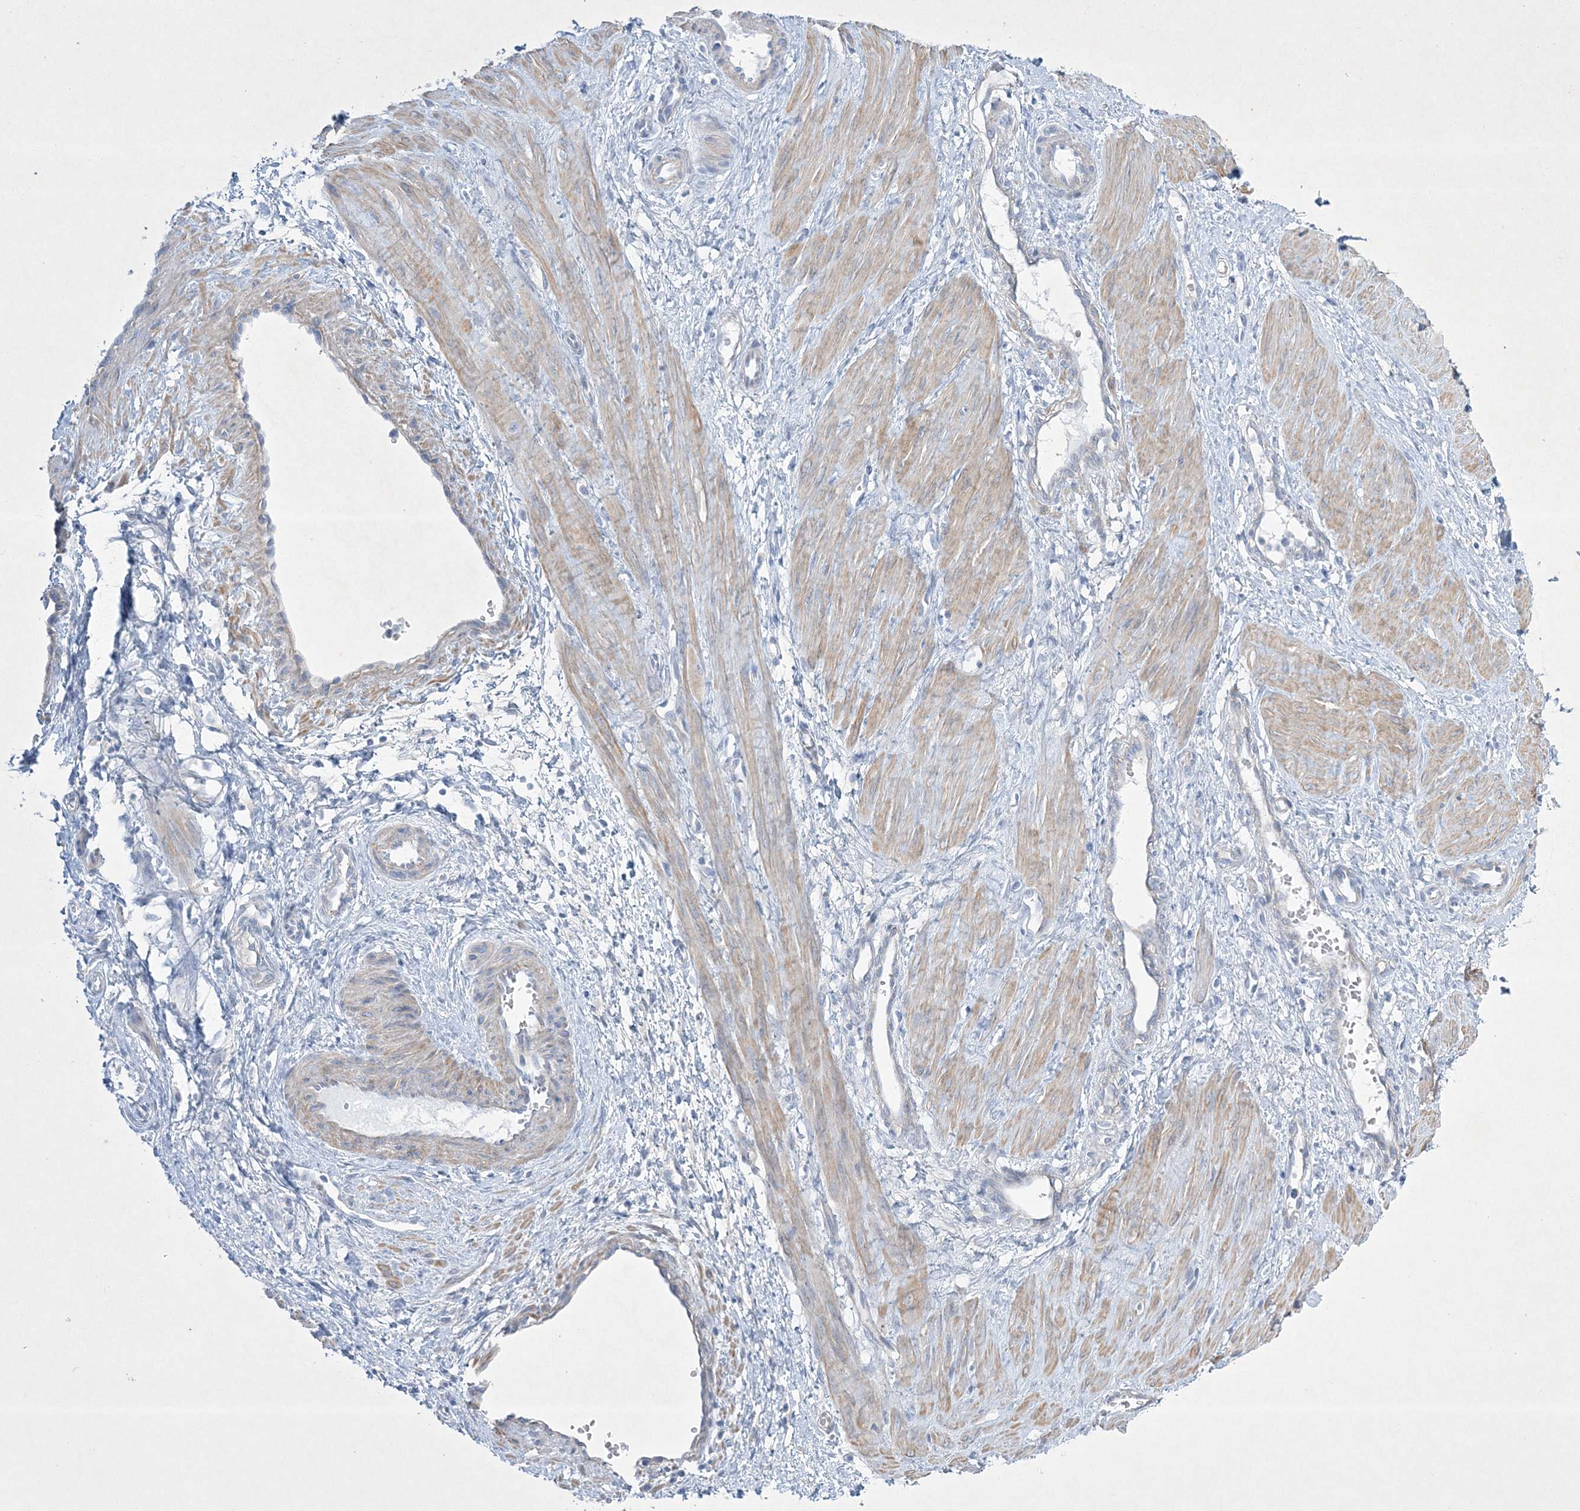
{"staining": {"intensity": "moderate", "quantity": ">75%", "location": "cytoplasmic/membranous"}, "tissue": "smooth muscle", "cell_type": "Smooth muscle cells", "image_type": "normal", "snomed": [{"axis": "morphology", "description": "Normal tissue, NOS"}, {"axis": "topography", "description": "Endometrium"}], "caption": "DAB (3,3'-diaminobenzidine) immunohistochemical staining of benign smooth muscle reveals moderate cytoplasmic/membranous protein staining in about >75% of smooth muscle cells.", "gene": "FARSB", "patient": {"sex": "female", "age": 33}}